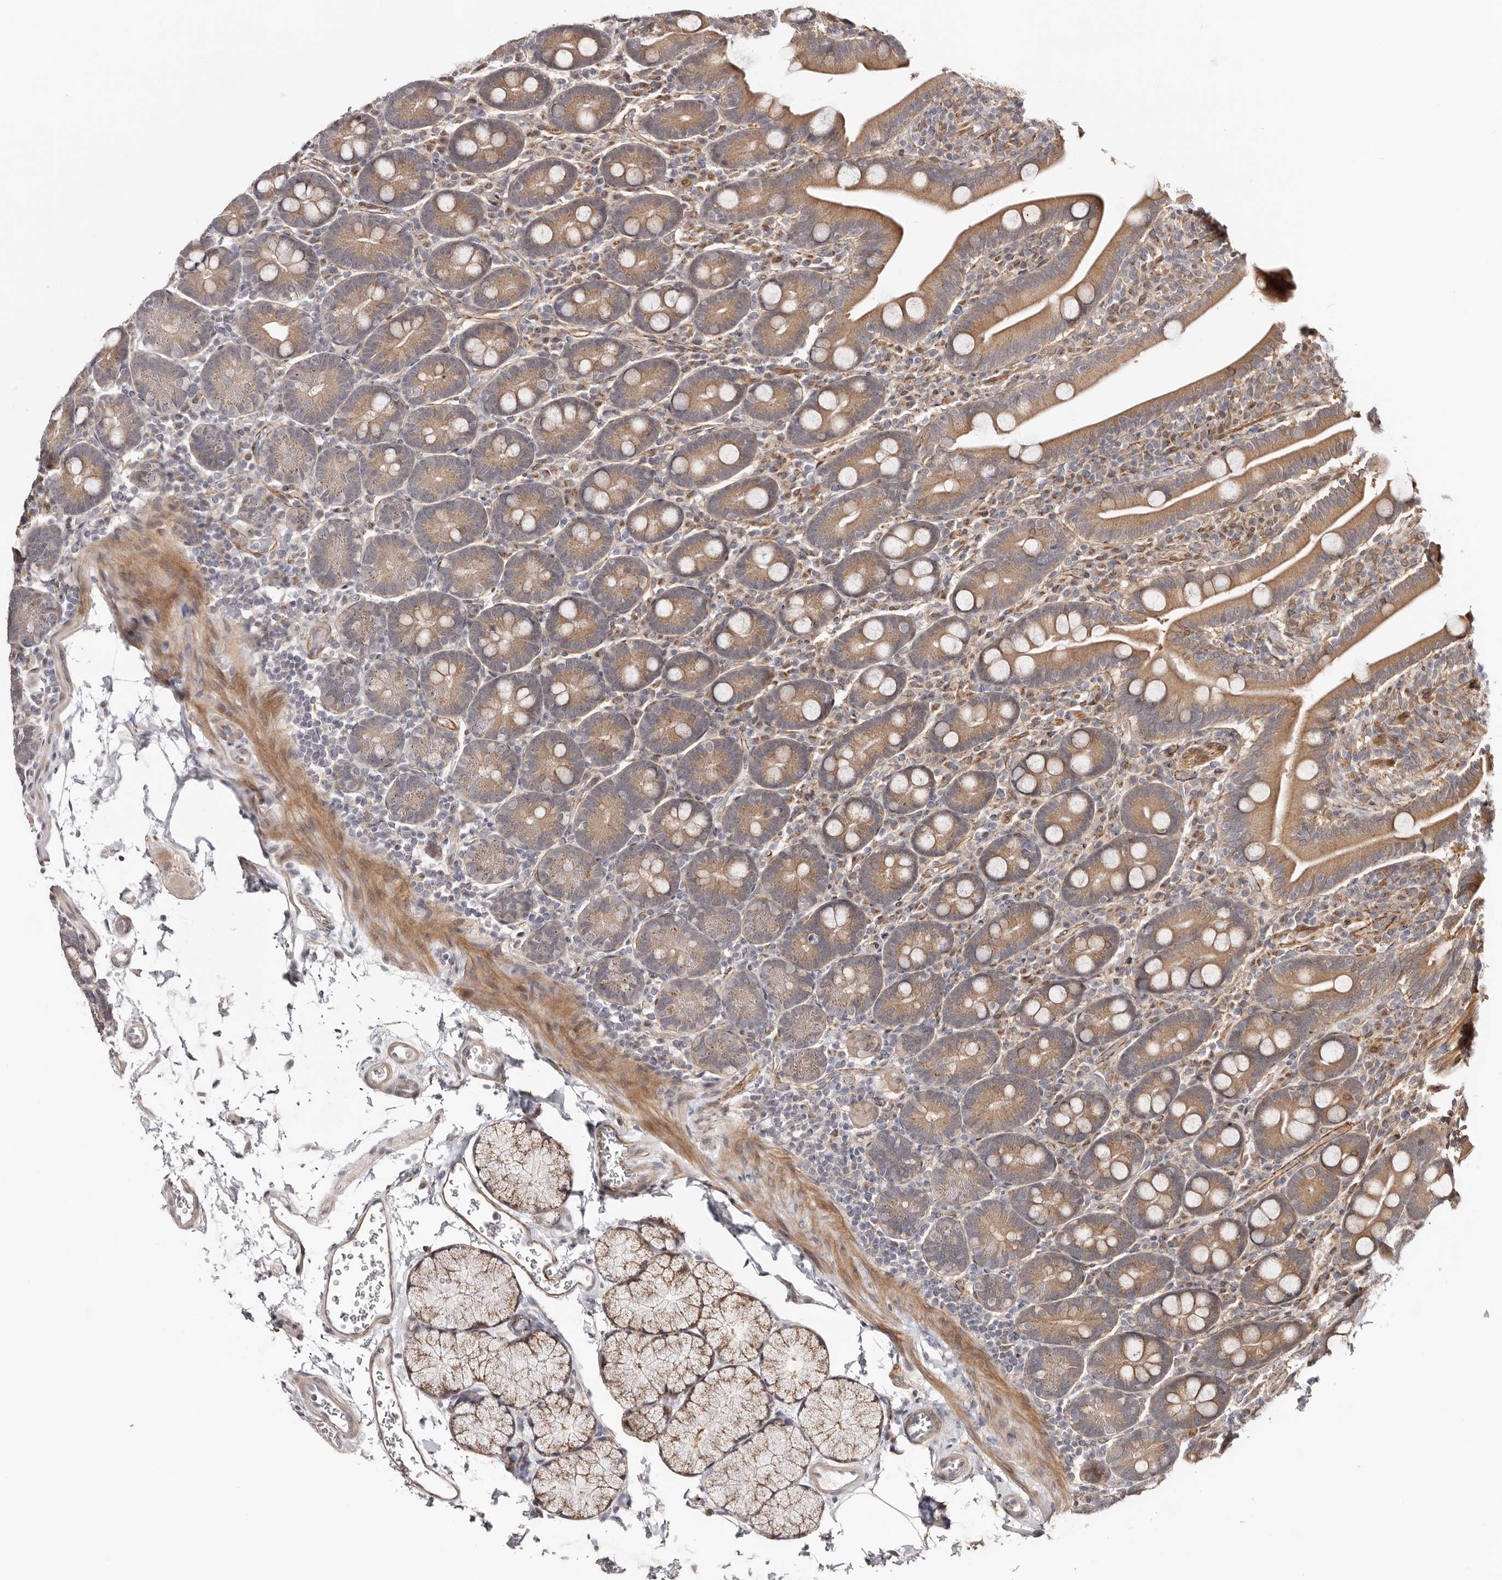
{"staining": {"intensity": "moderate", "quantity": "25%-75%", "location": "cytoplasmic/membranous"}, "tissue": "duodenum", "cell_type": "Glandular cells", "image_type": "normal", "snomed": [{"axis": "morphology", "description": "Normal tissue, NOS"}, {"axis": "topography", "description": "Duodenum"}], "caption": "An immunohistochemistry photomicrograph of benign tissue is shown. Protein staining in brown highlights moderate cytoplasmic/membranous positivity in duodenum within glandular cells. (IHC, brightfield microscopy, high magnification).", "gene": "MICAL2", "patient": {"sex": "male", "age": 35}}